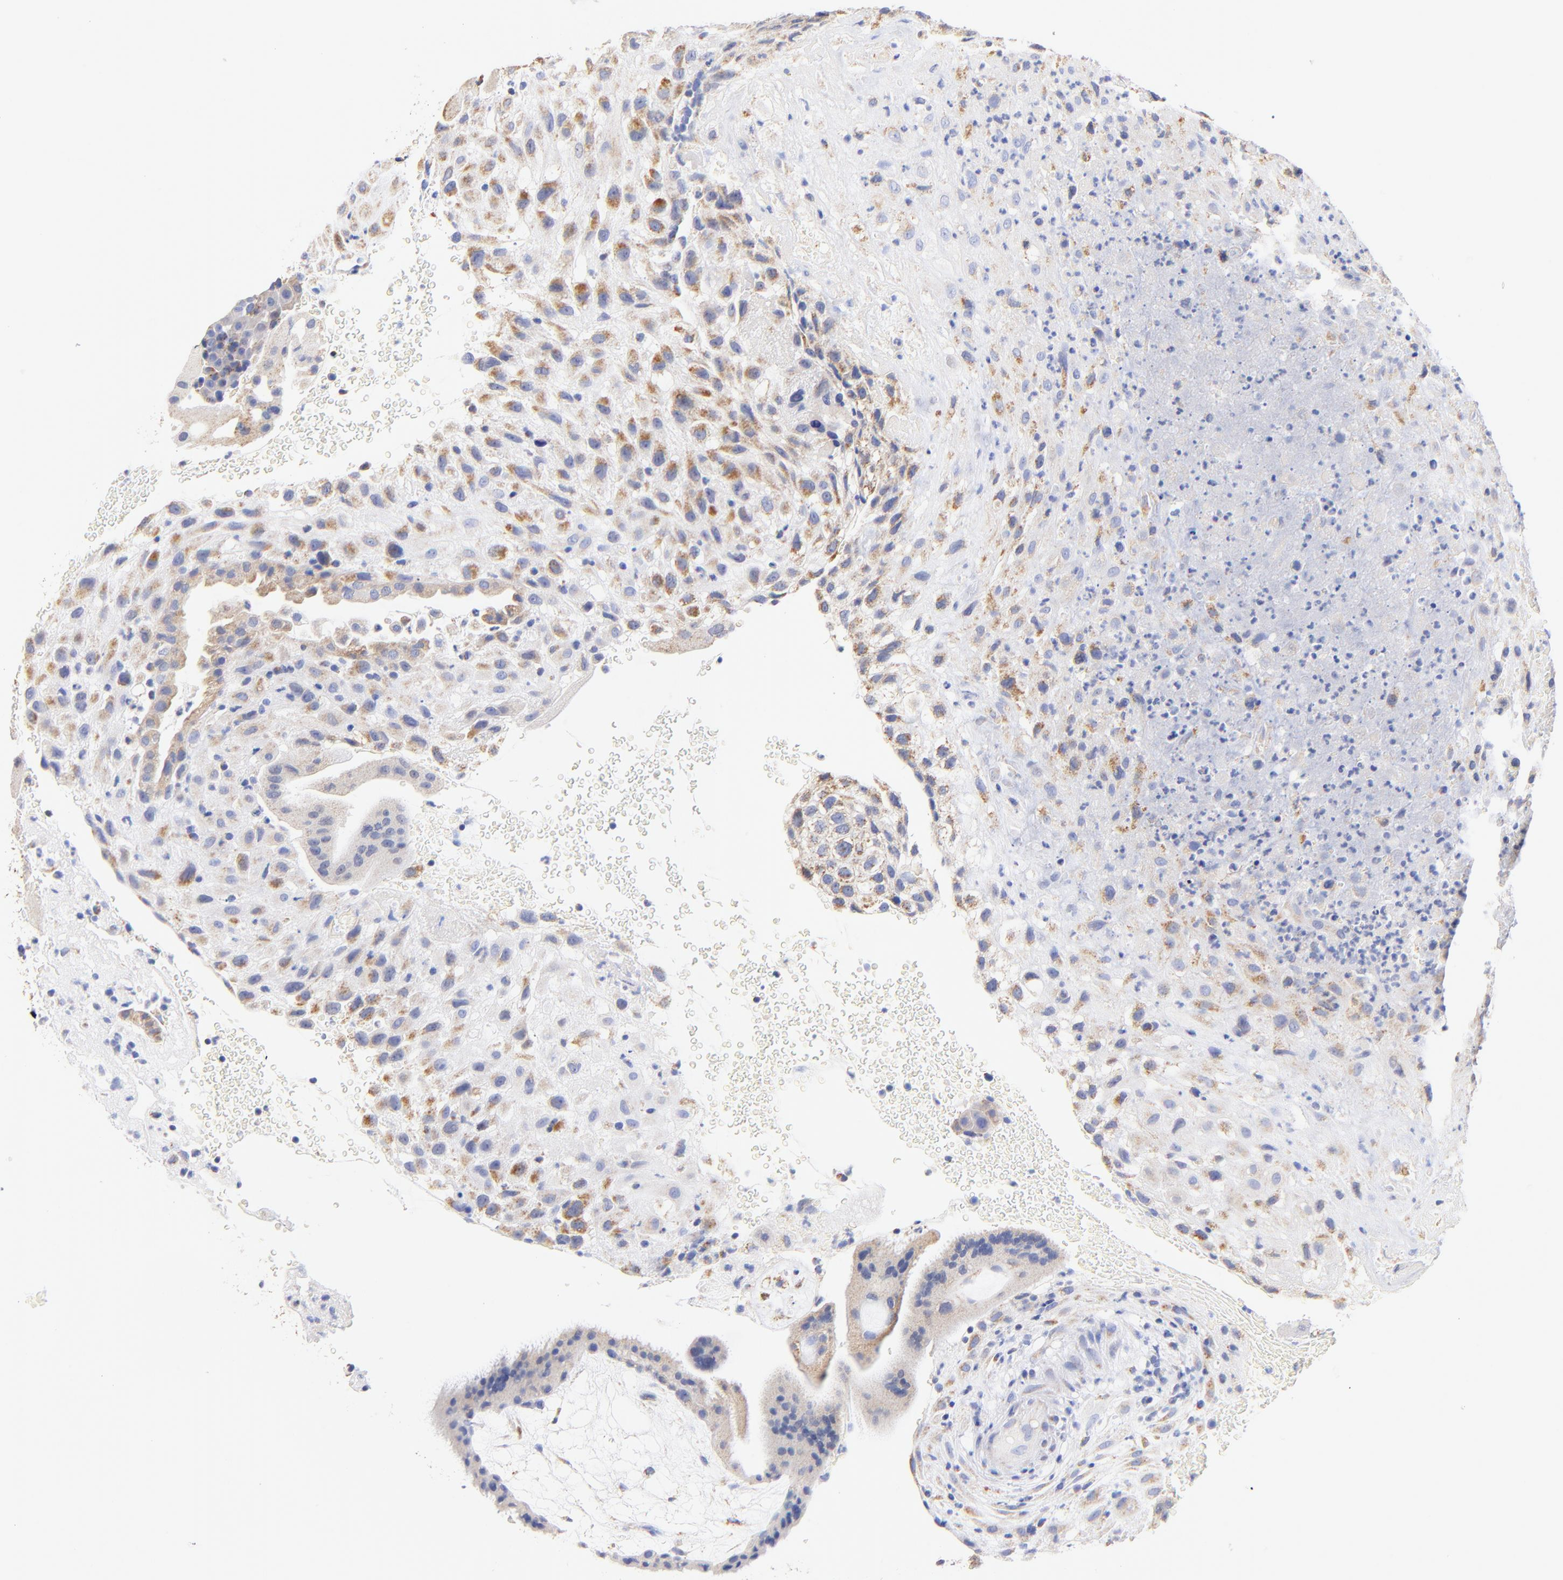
{"staining": {"intensity": "moderate", "quantity": "25%-75%", "location": "cytoplasmic/membranous"}, "tissue": "placenta", "cell_type": "Decidual cells", "image_type": "normal", "snomed": [{"axis": "morphology", "description": "Normal tissue, NOS"}, {"axis": "topography", "description": "Placenta"}], "caption": "Immunohistochemistry (IHC) micrograph of normal placenta stained for a protein (brown), which displays medium levels of moderate cytoplasmic/membranous positivity in about 25%-75% of decidual cells.", "gene": "ATP5F1D", "patient": {"sex": "female", "age": 19}}